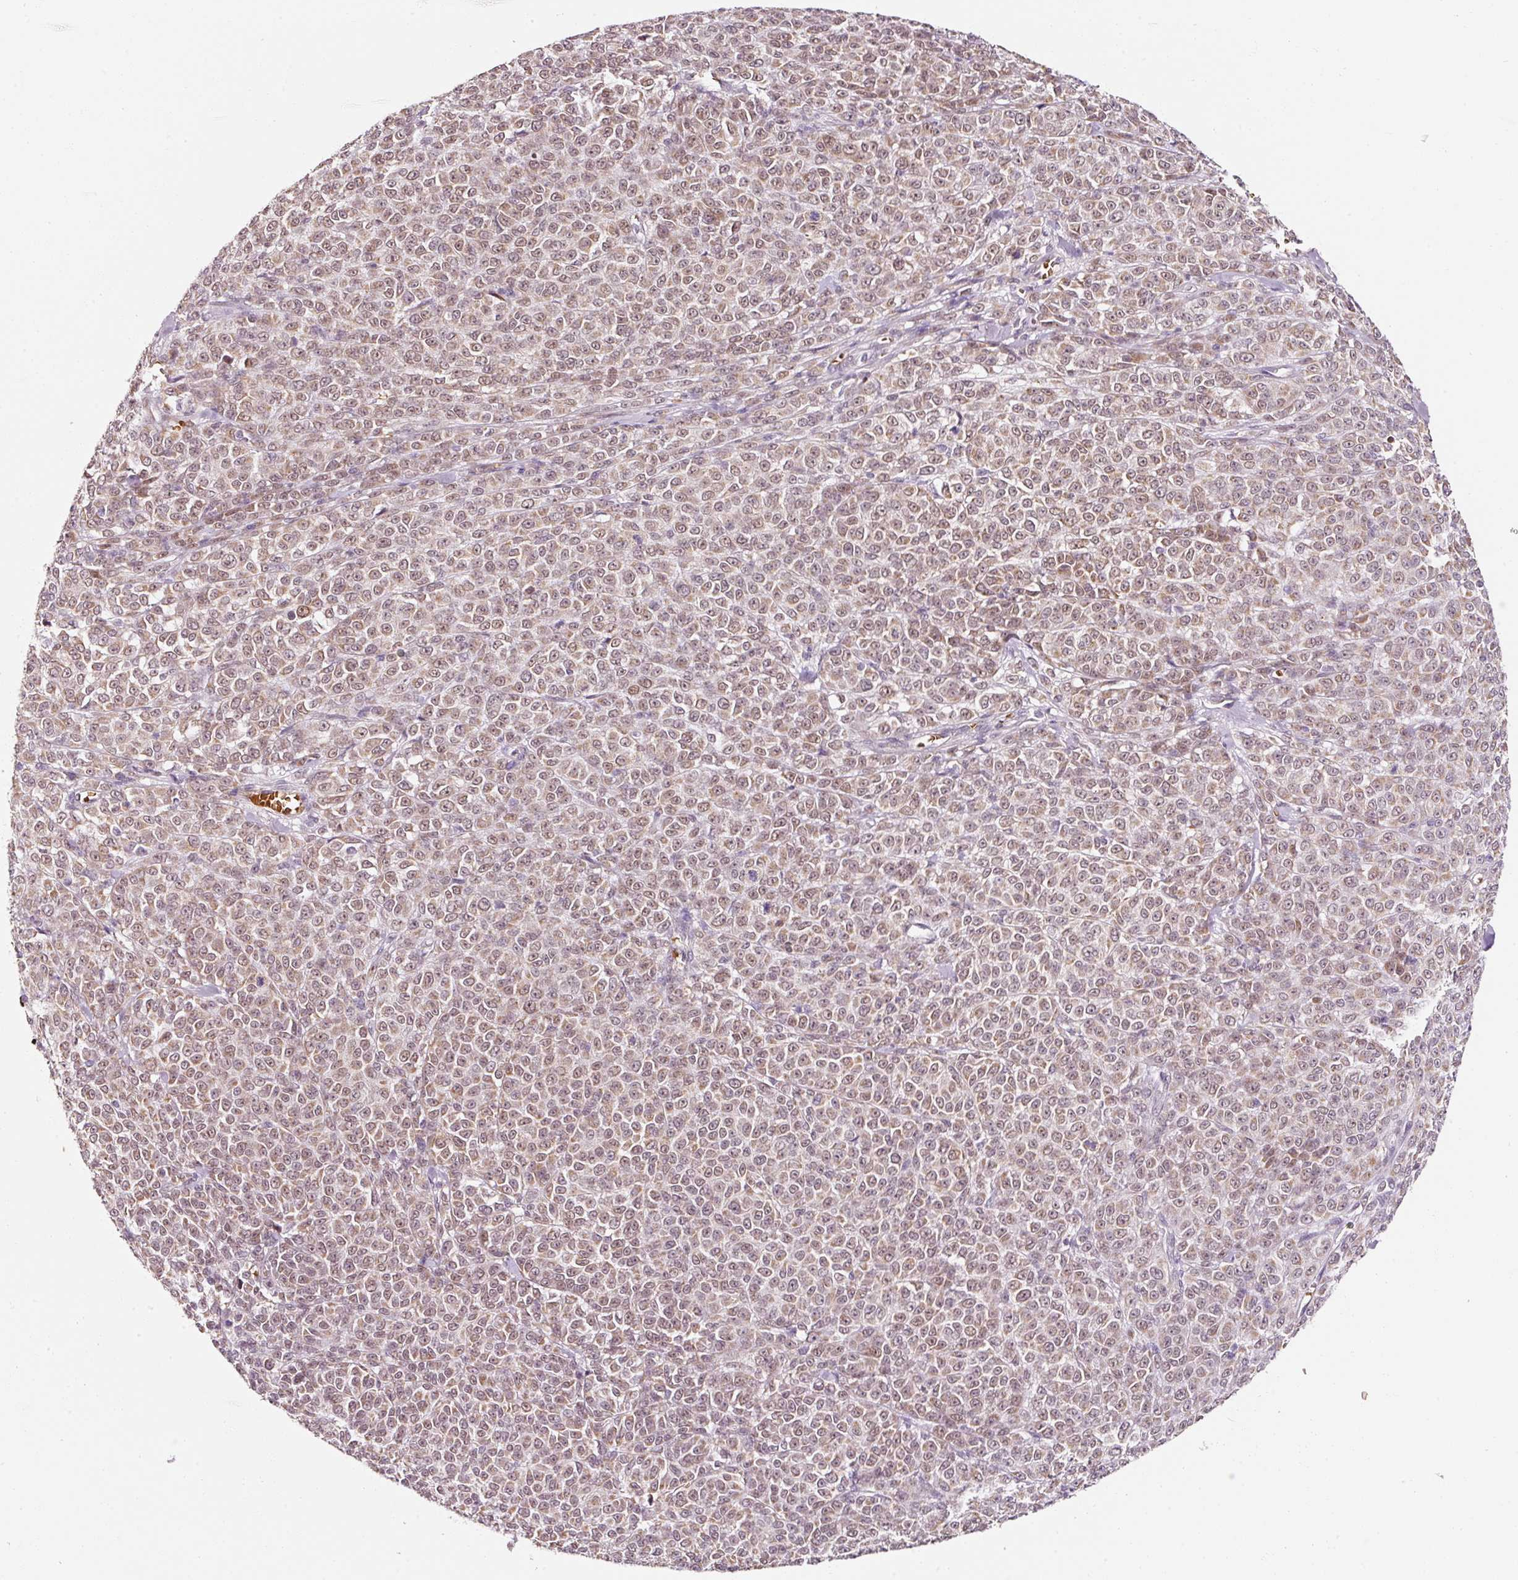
{"staining": {"intensity": "moderate", "quantity": ">75%", "location": "nuclear"}, "tissue": "melanoma", "cell_type": "Tumor cells", "image_type": "cancer", "snomed": [{"axis": "morphology", "description": "Normal tissue, NOS"}, {"axis": "morphology", "description": "Malignant melanoma, NOS"}, {"axis": "topography", "description": "Skin"}], "caption": "Immunohistochemistry (IHC) image of neoplastic tissue: melanoma stained using immunohistochemistry reveals medium levels of moderate protein expression localized specifically in the nuclear of tumor cells, appearing as a nuclear brown color.", "gene": "ZNF460", "patient": {"sex": "female", "age": 34}}